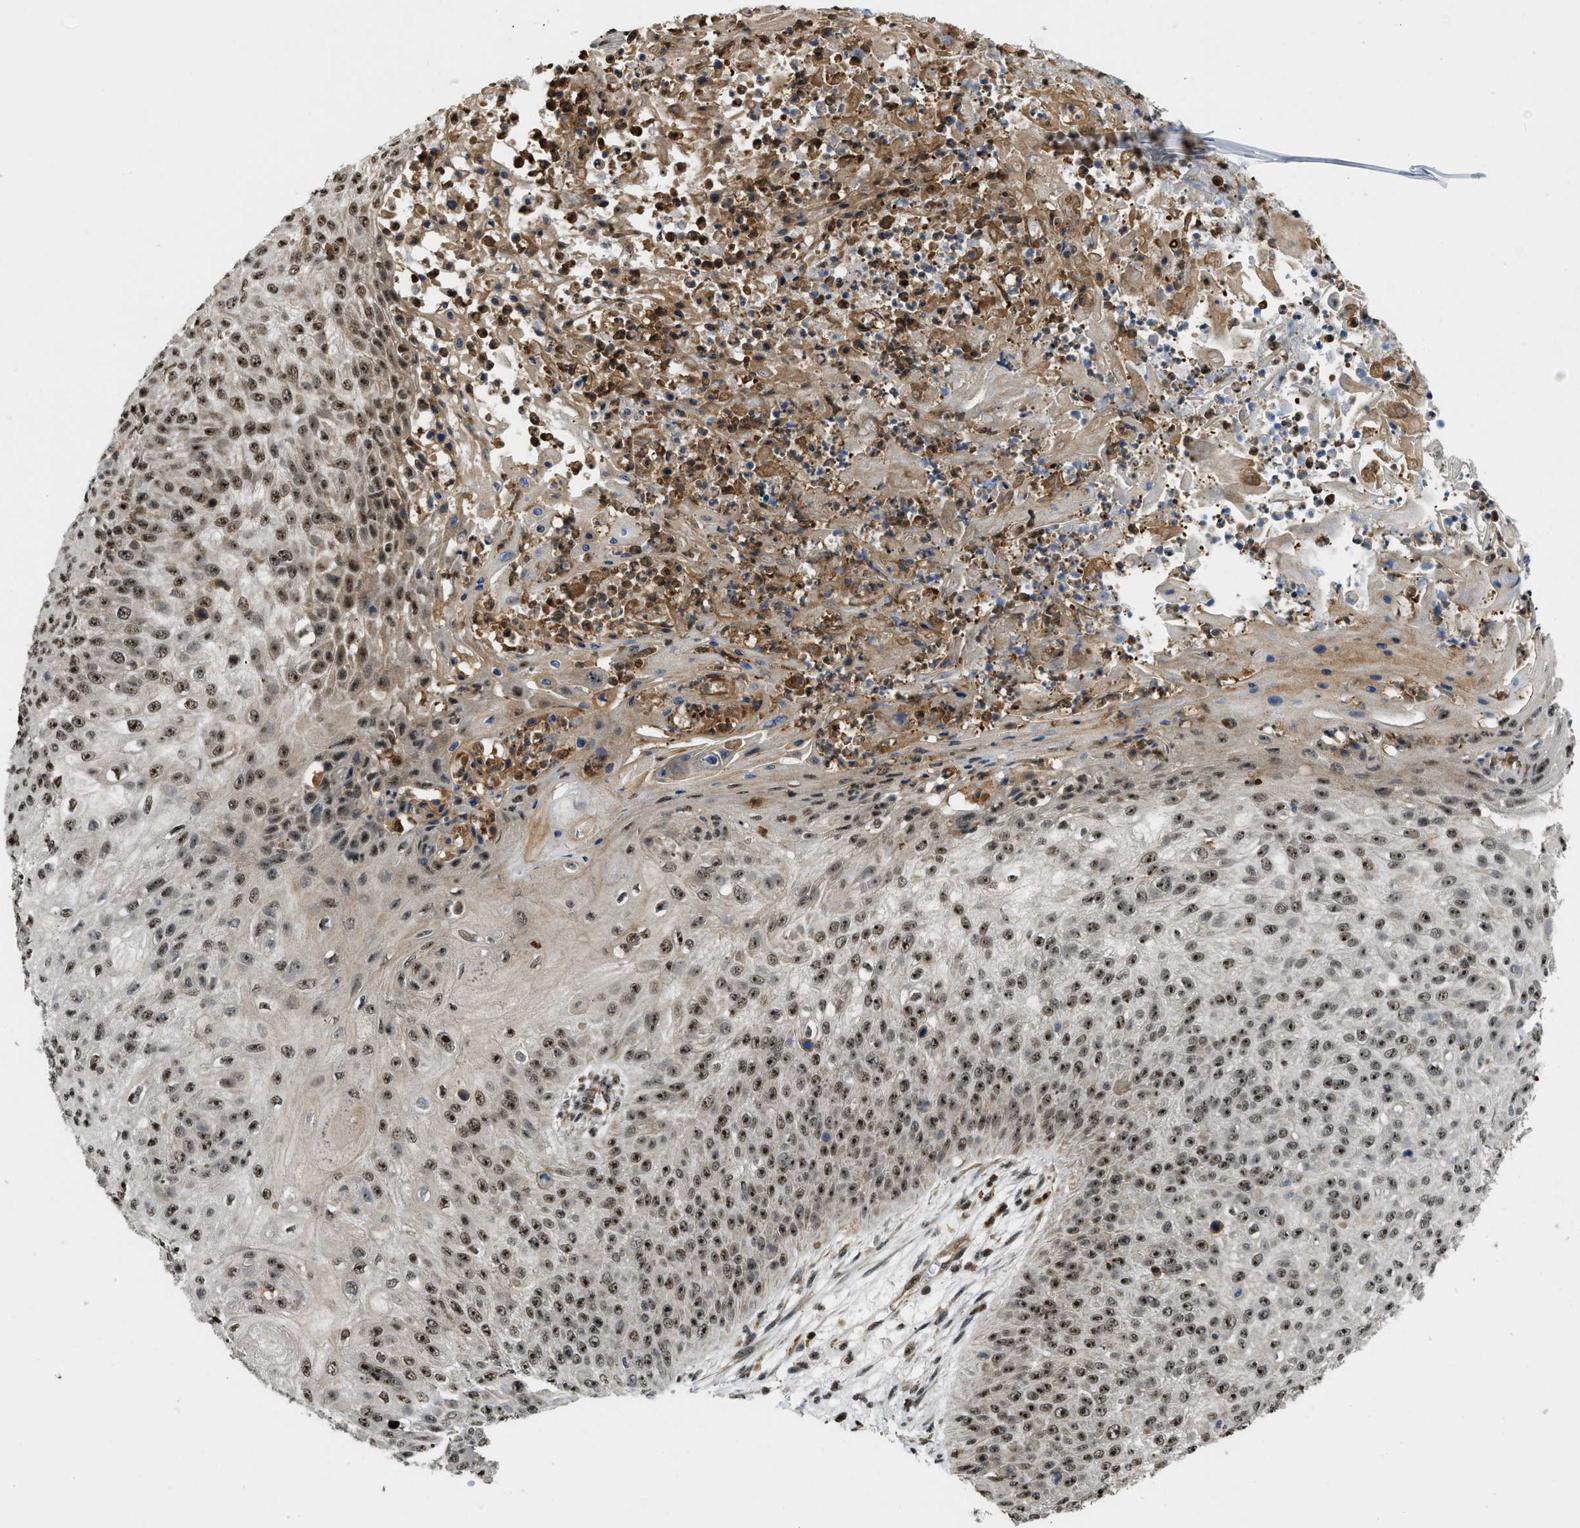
{"staining": {"intensity": "strong", "quantity": ">75%", "location": "nuclear"}, "tissue": "skin cancer", "cell_type": "Tumor cells", "image_type": "cancer", "snomed": [{"axis": "morphology", "description": "Squamous cell carcinoma, NOS"}, {"axis": "topography", "description": "Skin"}], "caption": "Protein expression analysis of human skin squamous cell carcinoma reveals strong nuclear positivity in about >75% of tumor cells.", "gene": "E2F1", "patient": {"sex": "female", "age": 80}}